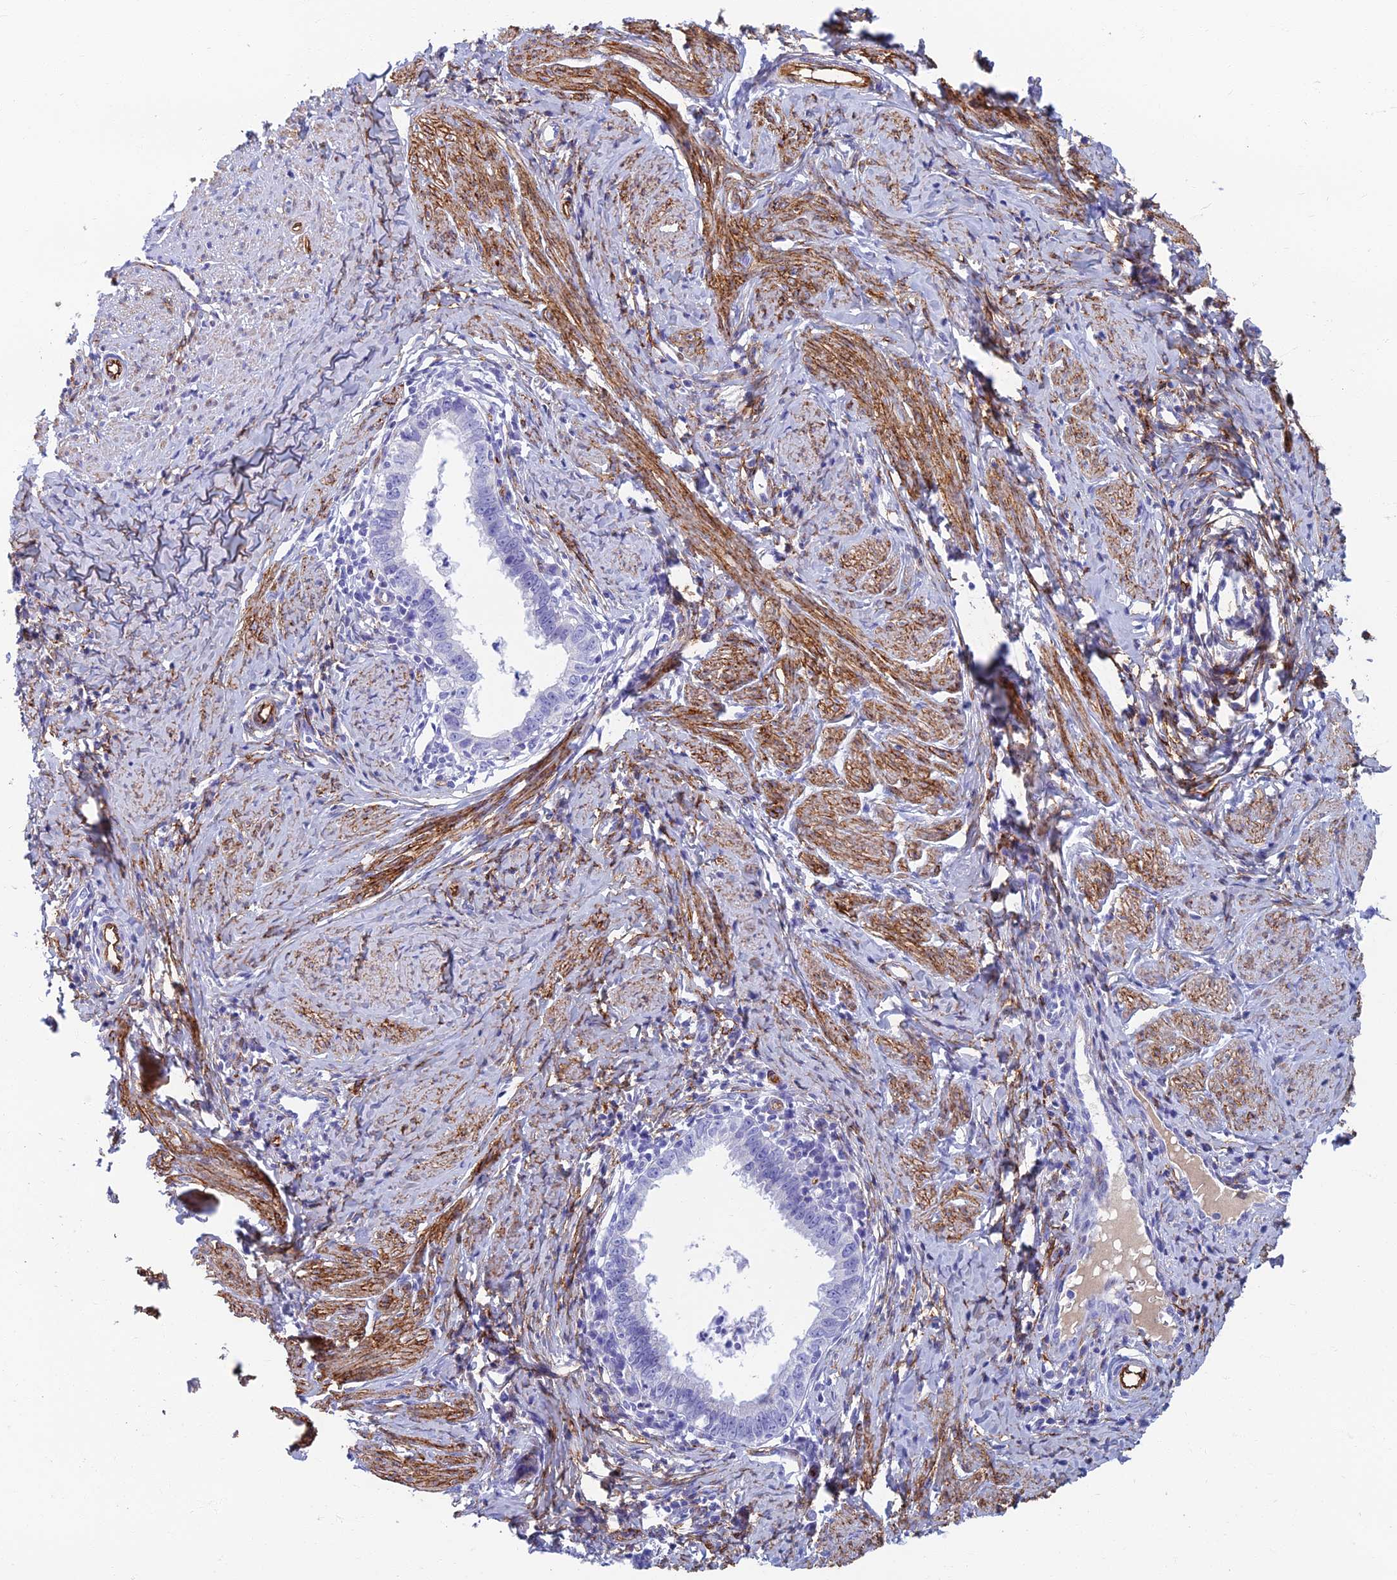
{"staining": {"intensity": "negative", "quantity": "none", "location": "none"}, "tissue": "cervical cancer", "cell_type": "Tumor cells", "image_type": "cancer", "snomed": [{"axis": "morphology", "description": "Adenocarcinoma, NOS"}, {"axis": "topography", "description": "Cervix"}], "caption": "An image of adenocarcinoma (cervical) stained for a protein shows no brown staining in tumor cells. The staining is performed using DAB brown chromogen with nuclei counter-stained in using hematoxylin.", "gene": "ETFRF1", "patient": {"sex": "female", "age": 36}}